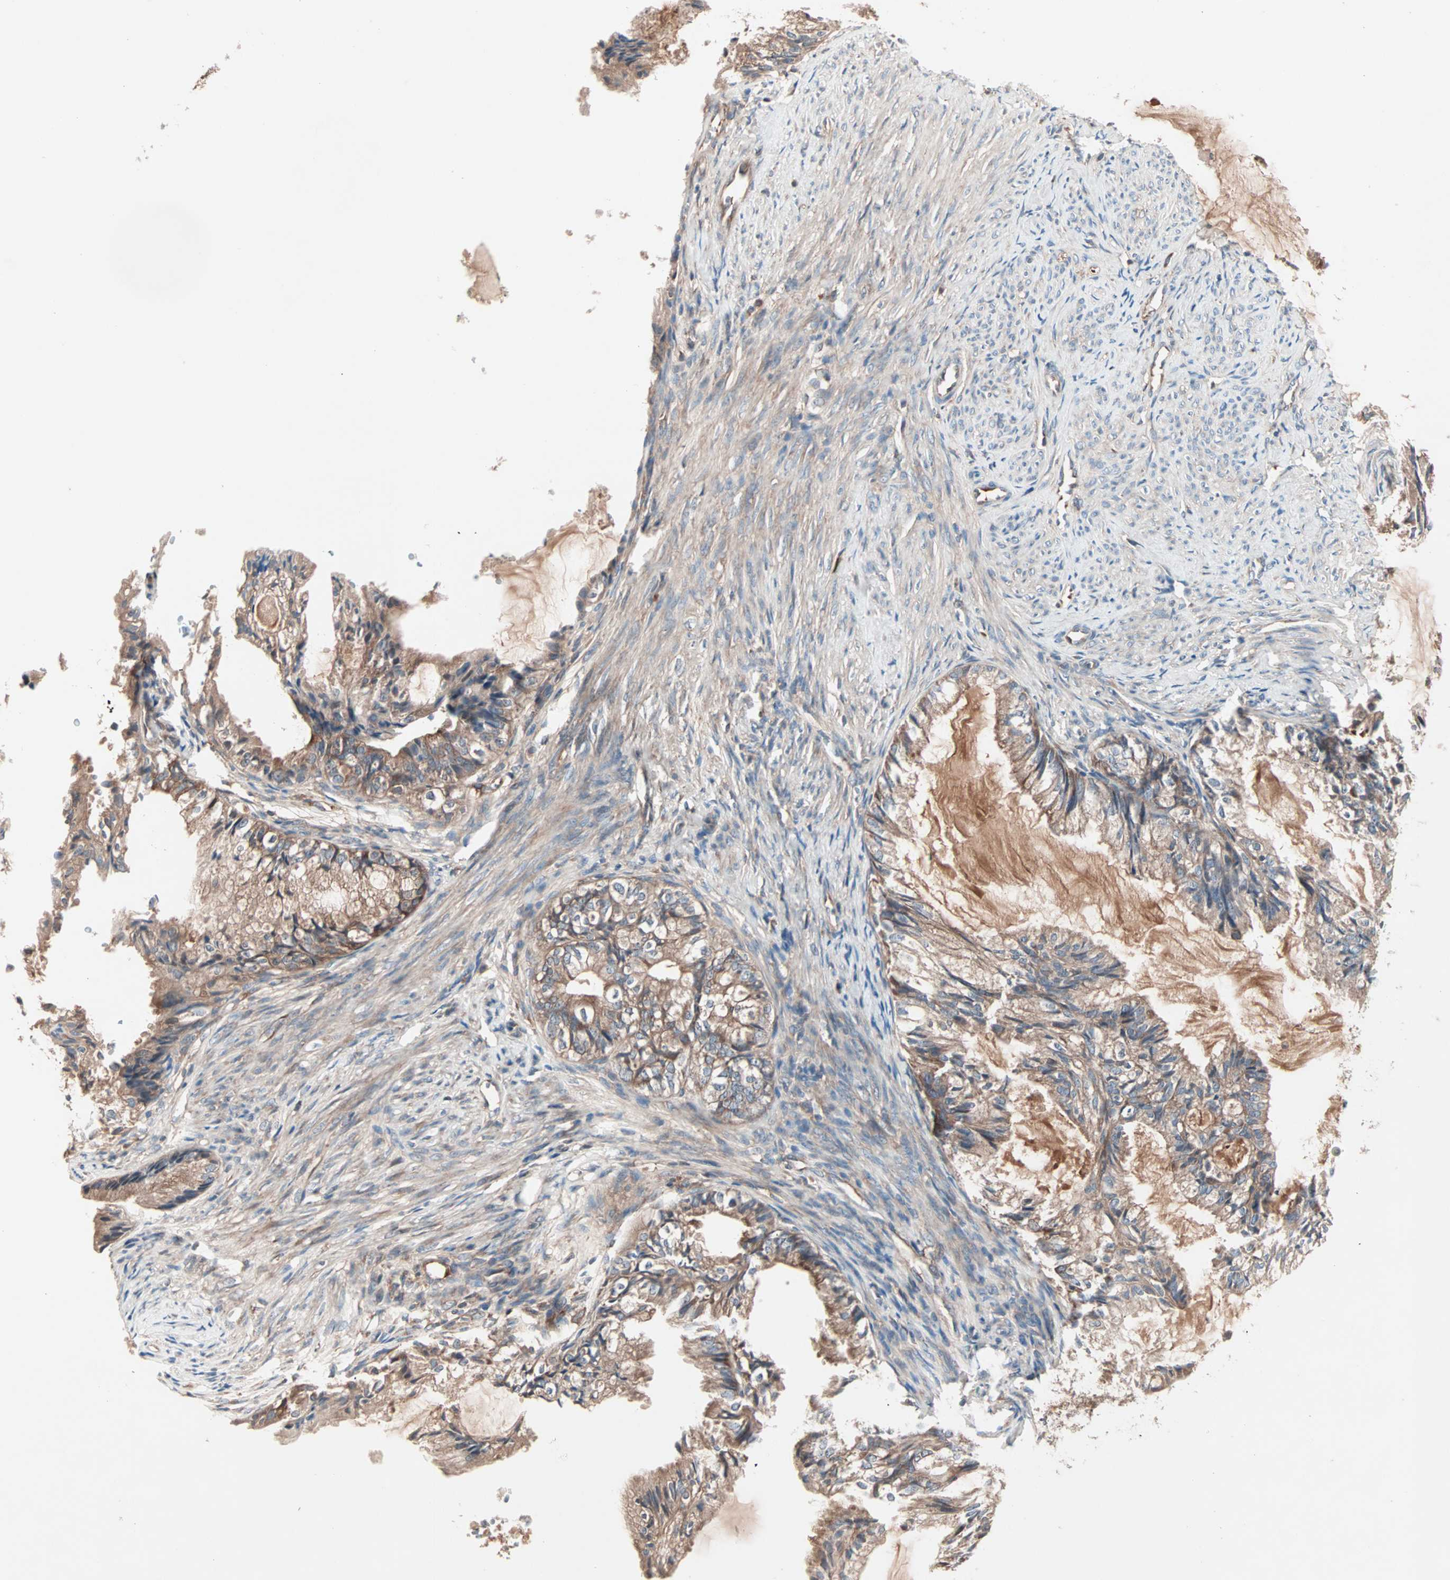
{"staining": {"intensity": "moderate", "quantity": ">75%", "location": "cytoplasmic/membranous"}, "tissue": "cervical cancer", "cell_type": "Tumor cells", "image_type": "cancer", "snomed": [{"axis": "morphology", "description": "Normal tissue, NOS"}, {"axis": "morphology", "description": "Adenocarcinoma, NOS"}, {"axis": "topography", "description": "Cervix"}, {"axis": "topography", "description": "Endometrium"}], "caption": "Cervical cancer was stained to show a protein in brown. There is medium levels of moderate cytoplasmic/membranous expression in approximately >75% of tumor cells. The staining was performed using DAB (3,3'-diaminobenzidine), with brown indicating positive protein expression. Nuclei are stained blue with hematoxylin.", "gene": "CAD", "patient": {"sex": "female", "age": 86}}